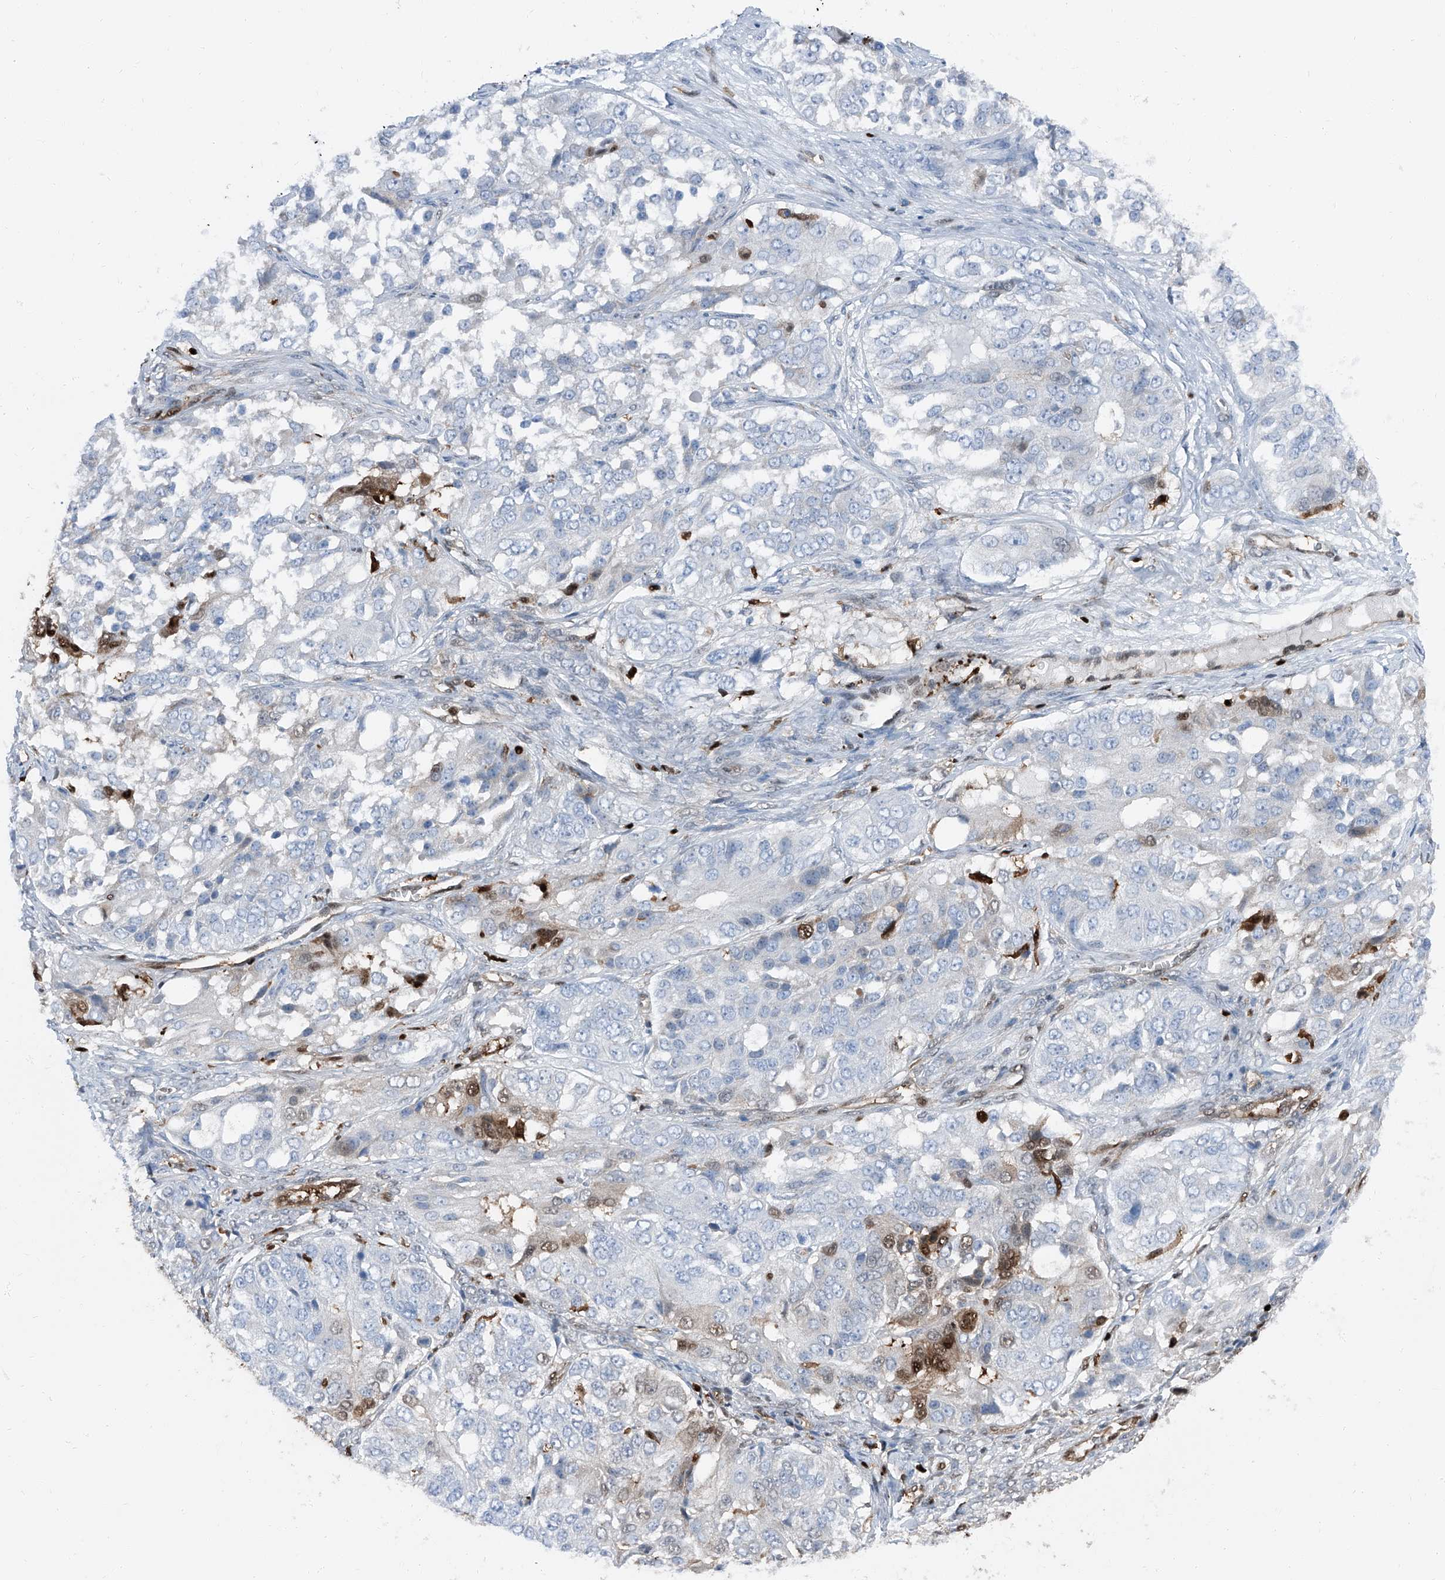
{"staining": {"intensity": "moderate", "quantity": "<25%", "location": "cytoplasmic/membranous,nuclear"}, "tissue": "ovarian cancer", "cell_type": "Tumor cells", "image_type": "cancer", "snomed": [{"axis": "morphology", "description": "Carcinoma, endometroid"}, {"axis": "topography", "description": "Ovary"}], "caption": "There is low levels of moderate cytoplasmic/membranous and nuclear expression in tumor cells of ovarian cancer, as demonstrated by immunohistochemical staining (brown color).", "gene": "PSMB10", "patient": {"sex": "female", "age": 51}}